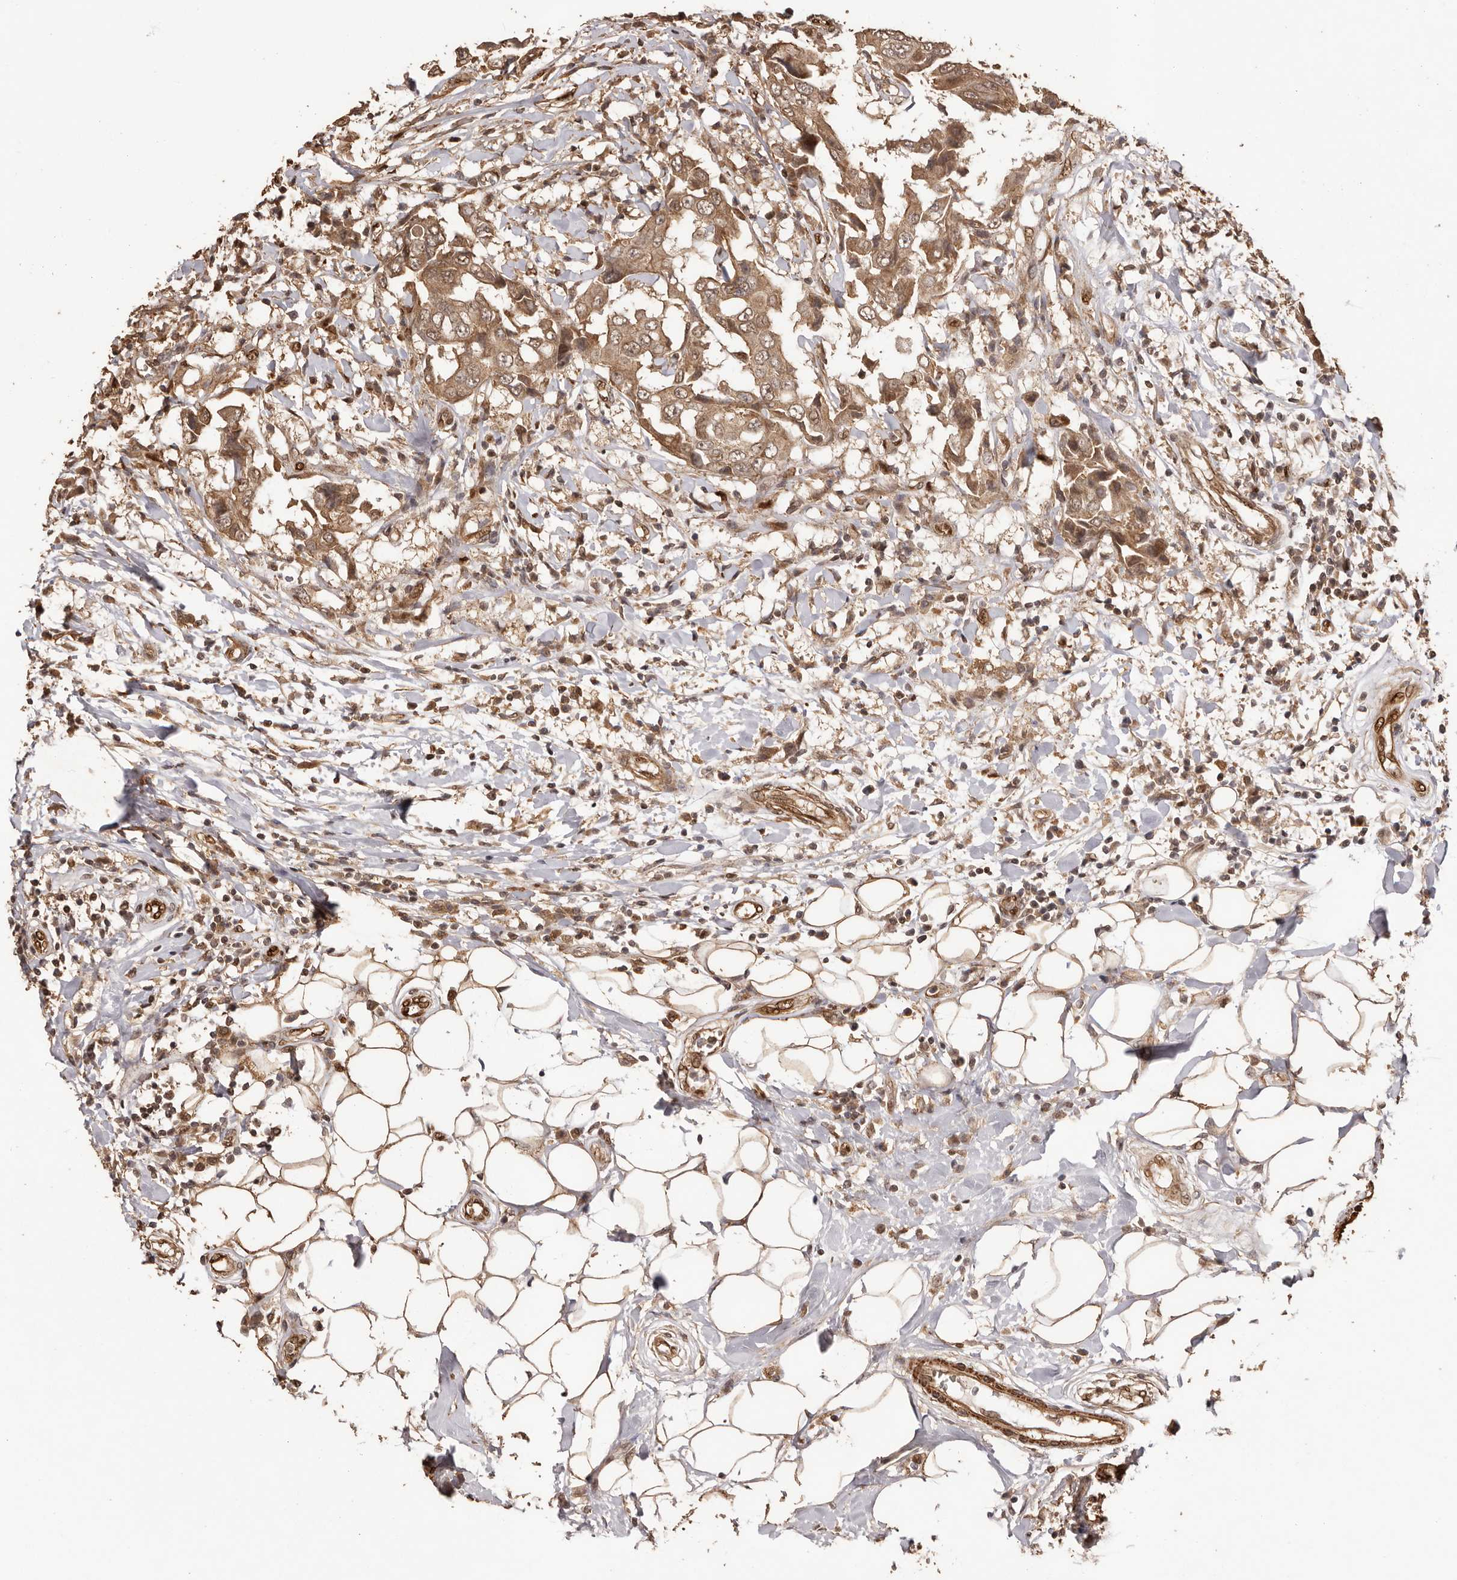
{"staining": {"intensity": "moderate", "quantity": ">75%", "location": "cytoplasmic/membranous,nuclear"}, "tissue": "breast cancer", "cell_type": "Tumor cells", "image_type": "cancer", "snomed": [{"axis": "morphology", "description": "Duct carcinoma"}, {"axis": "topography", "description": "Breast"}], "caption": "The photomicrograph exhibits staining of breast cancer, revealing moderate cytoplasmic/membranous and nuclear protein positivity (brown color) within tumor cells. (Stains: DAB in brown, nuclei in blue, Microscopy: brightfield microscopy at high magnification).", "gene": "UBR2", "patient": {"sex": "female", "age": 27}}